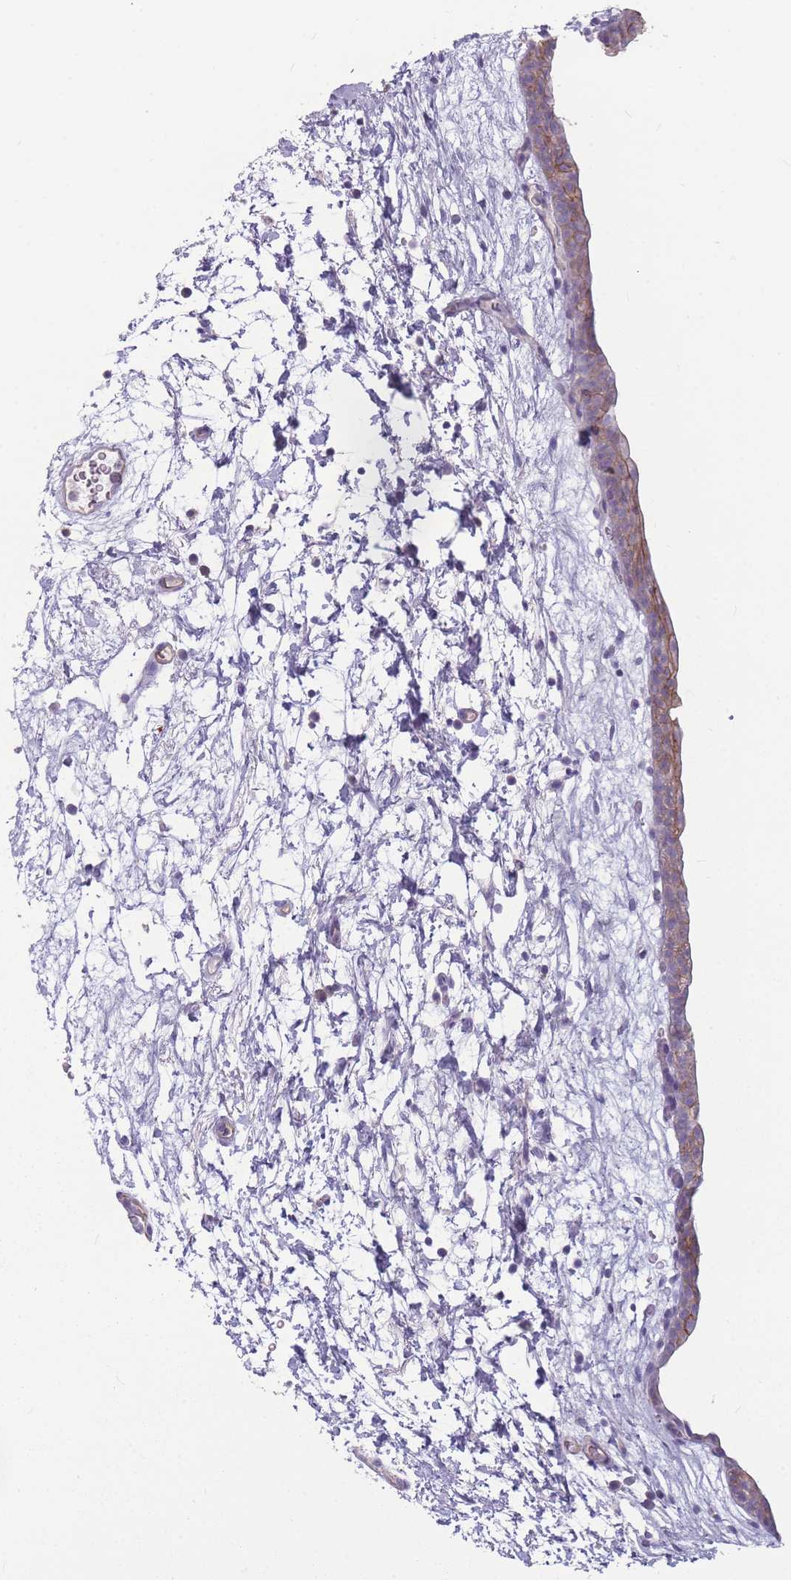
{"staining": {"intensity": "weak", "quantity": "25%-75%", "location": "cytoplasmic/membranous"}, "tissue": "urinary bladder", "cell_type": "Urothelial cells", "image_type": "normal", "snomed": [{"axis": "morphology", "description": "Normal tissue, NOS"}, {"axis": "topography", "description": "Urinary bladder"}], "caption": "This is an image of IHC staining of unremarkable urinary bladder, which shows weak expression in the cytoplasmic/membranous of urothelial cells.", "gene": "GNA11", "patient": {"sex": "male", "age": 83}}